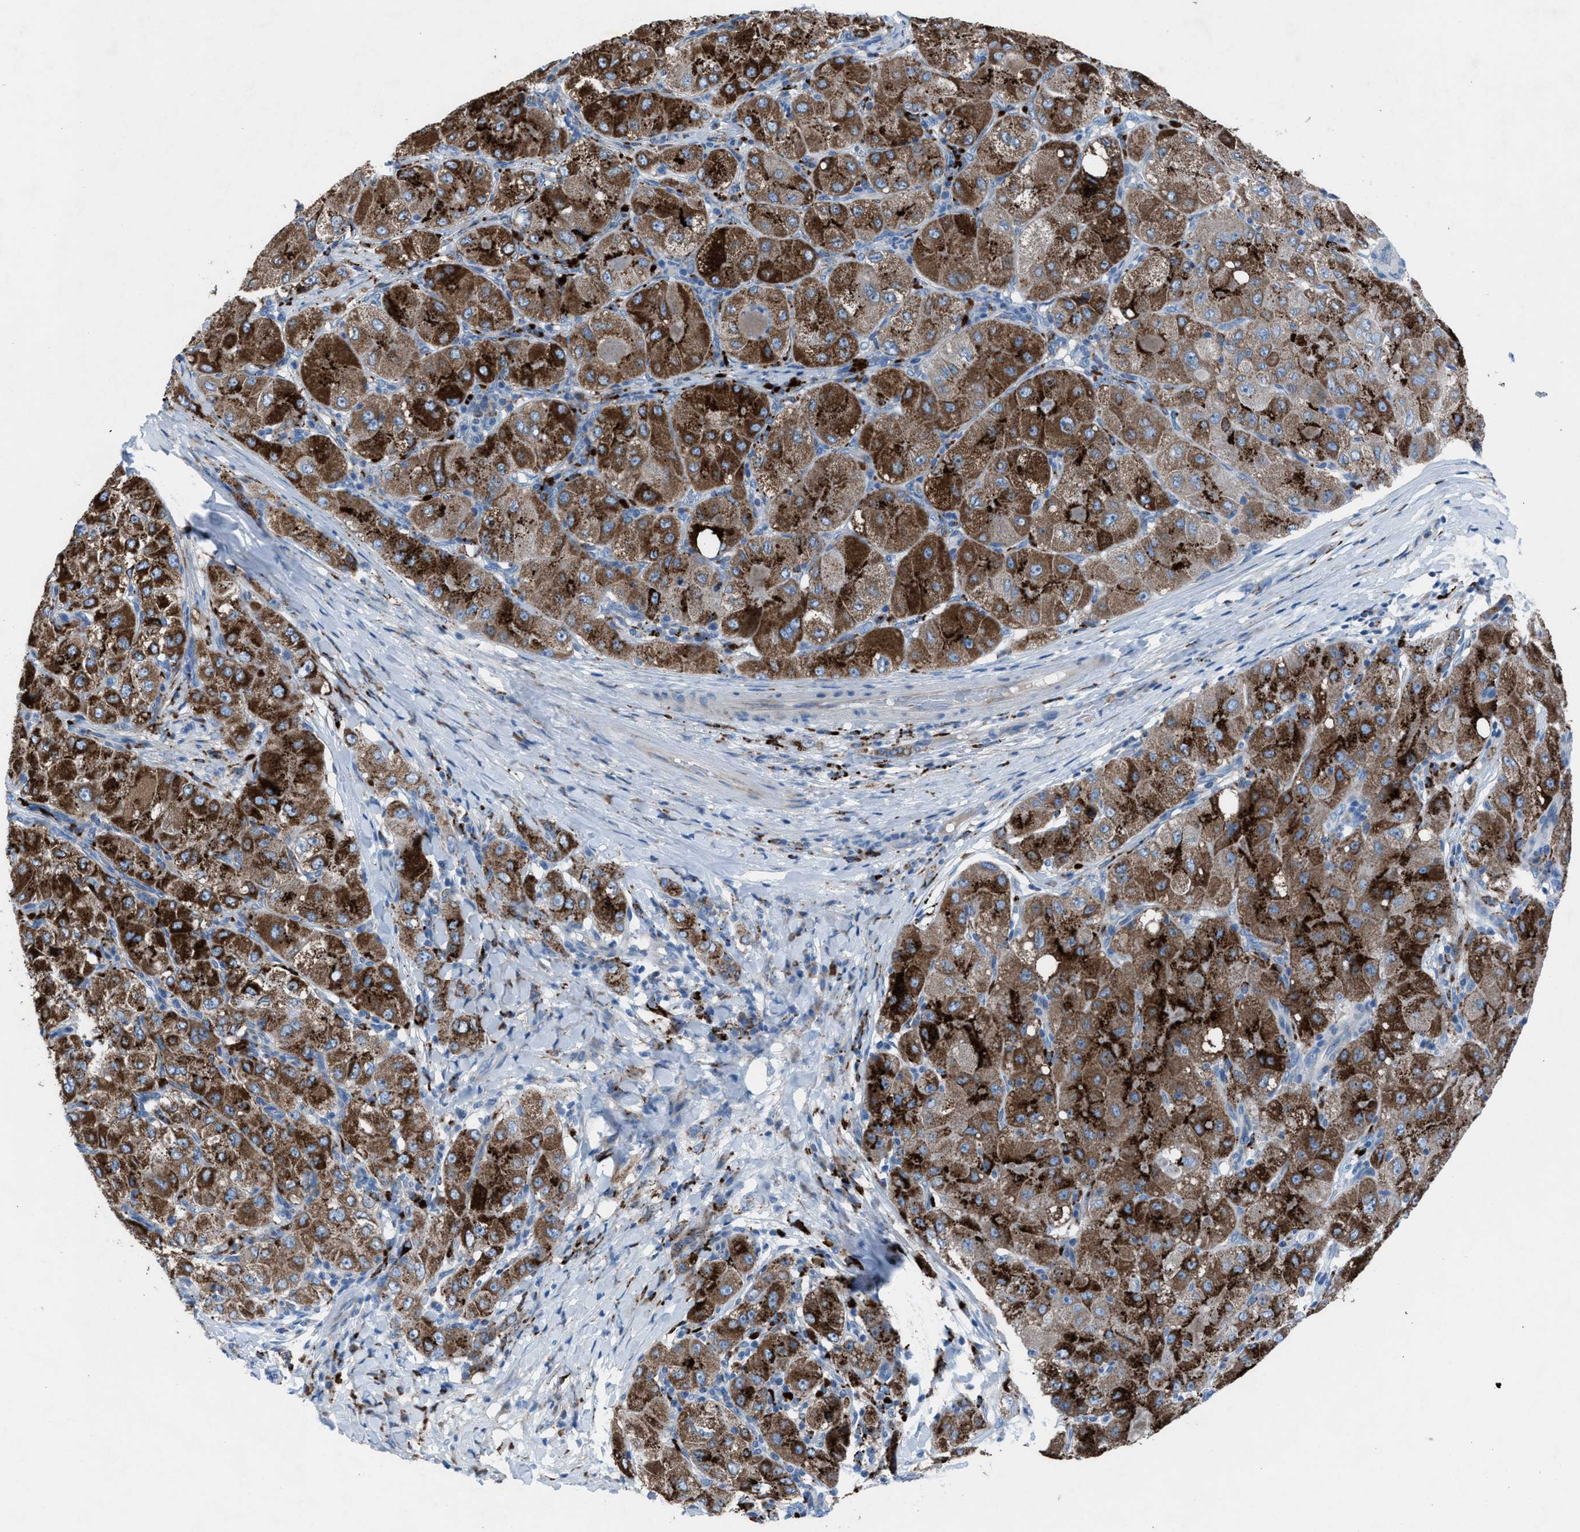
{"staining": {"intensity": "strong", "quantity": ">75%", "location": "cytoplasmic/membranous"}, "tissue": "liver cancer", "cell_type": "Tumor cells", "image_type": "cancer", "snomed": [{"axis": "morphology", "description": "Carcinoma, Hepatocellular, NOS"}, {"axis": "topography", "description": "Liver"}], "caption": "Immunohistochemistry (IHC) histopathology image of neoplastic tissue: hepatocellular carcinoma (liver) stained using immunohistochemistry (IHC) demonstrates high levels of strong protein expression localized specifically in the cytoplasmic/membranous of tumor cells, appearing as a cytoplasmic/membranous brown color.", "gene": "CD1B", "patient": {"sex": "male", "age": 80}}